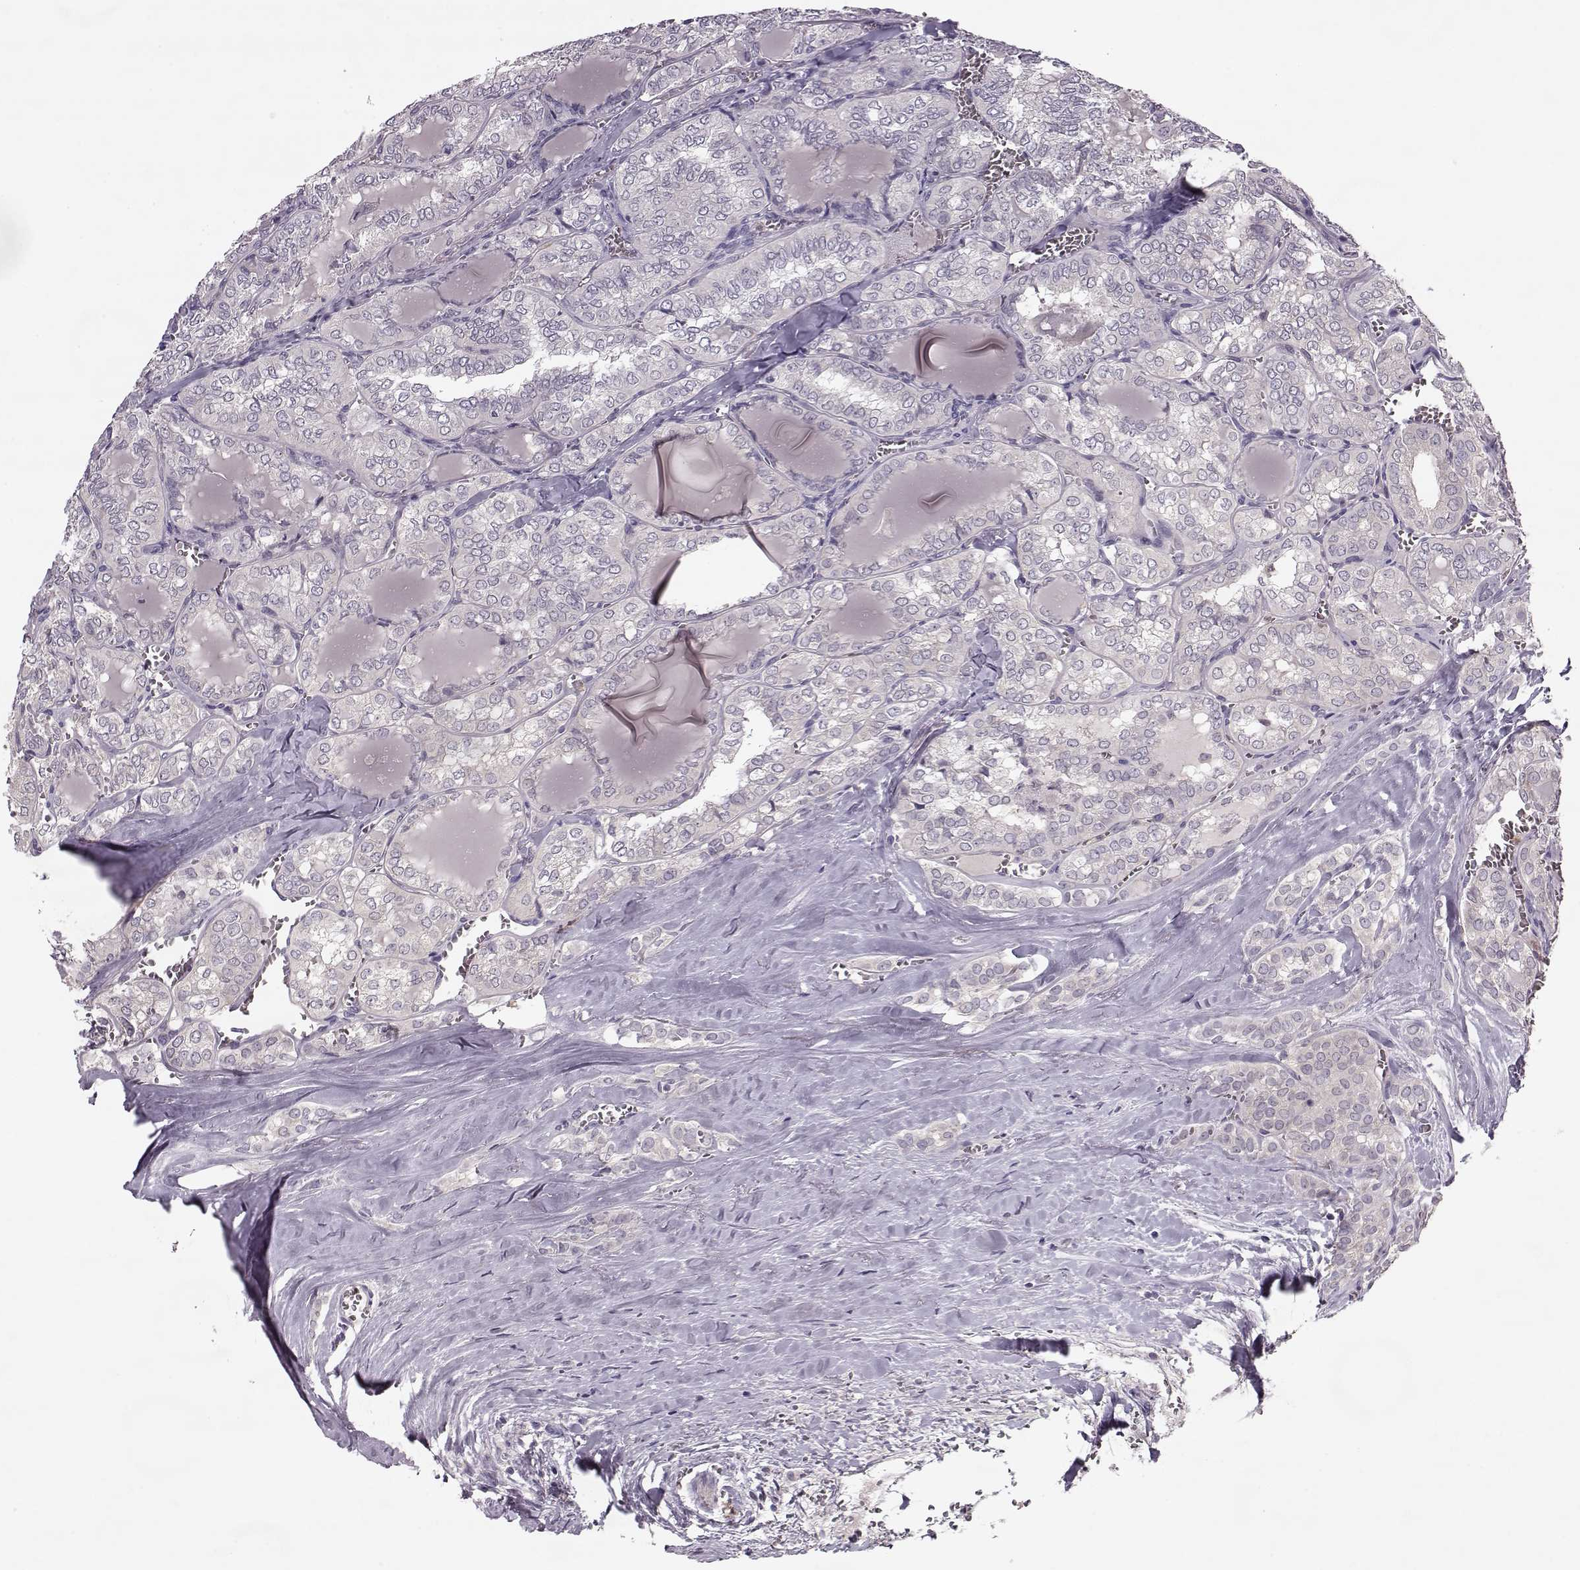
{"staining": {"intensity": "negative", "quantity": "none", "location": "none"}, "tissue": "thyroid cancer", "cell_type": "Tumor cells", "image_type": "cancer", "snomed": [{"axis": "morphology", "description": "Papillary adenocarcinoma, NOS"}, {"axis": "topography", "description": "Thyroid gland"}], "caption": "DAB immunohistochemical staining of human thyroid cancer (papillary adenocarcinoma) reveals no significant staining in tumor cells.", "gene": "ACOT11", "patient": {"sex": "female", "age": 41}}